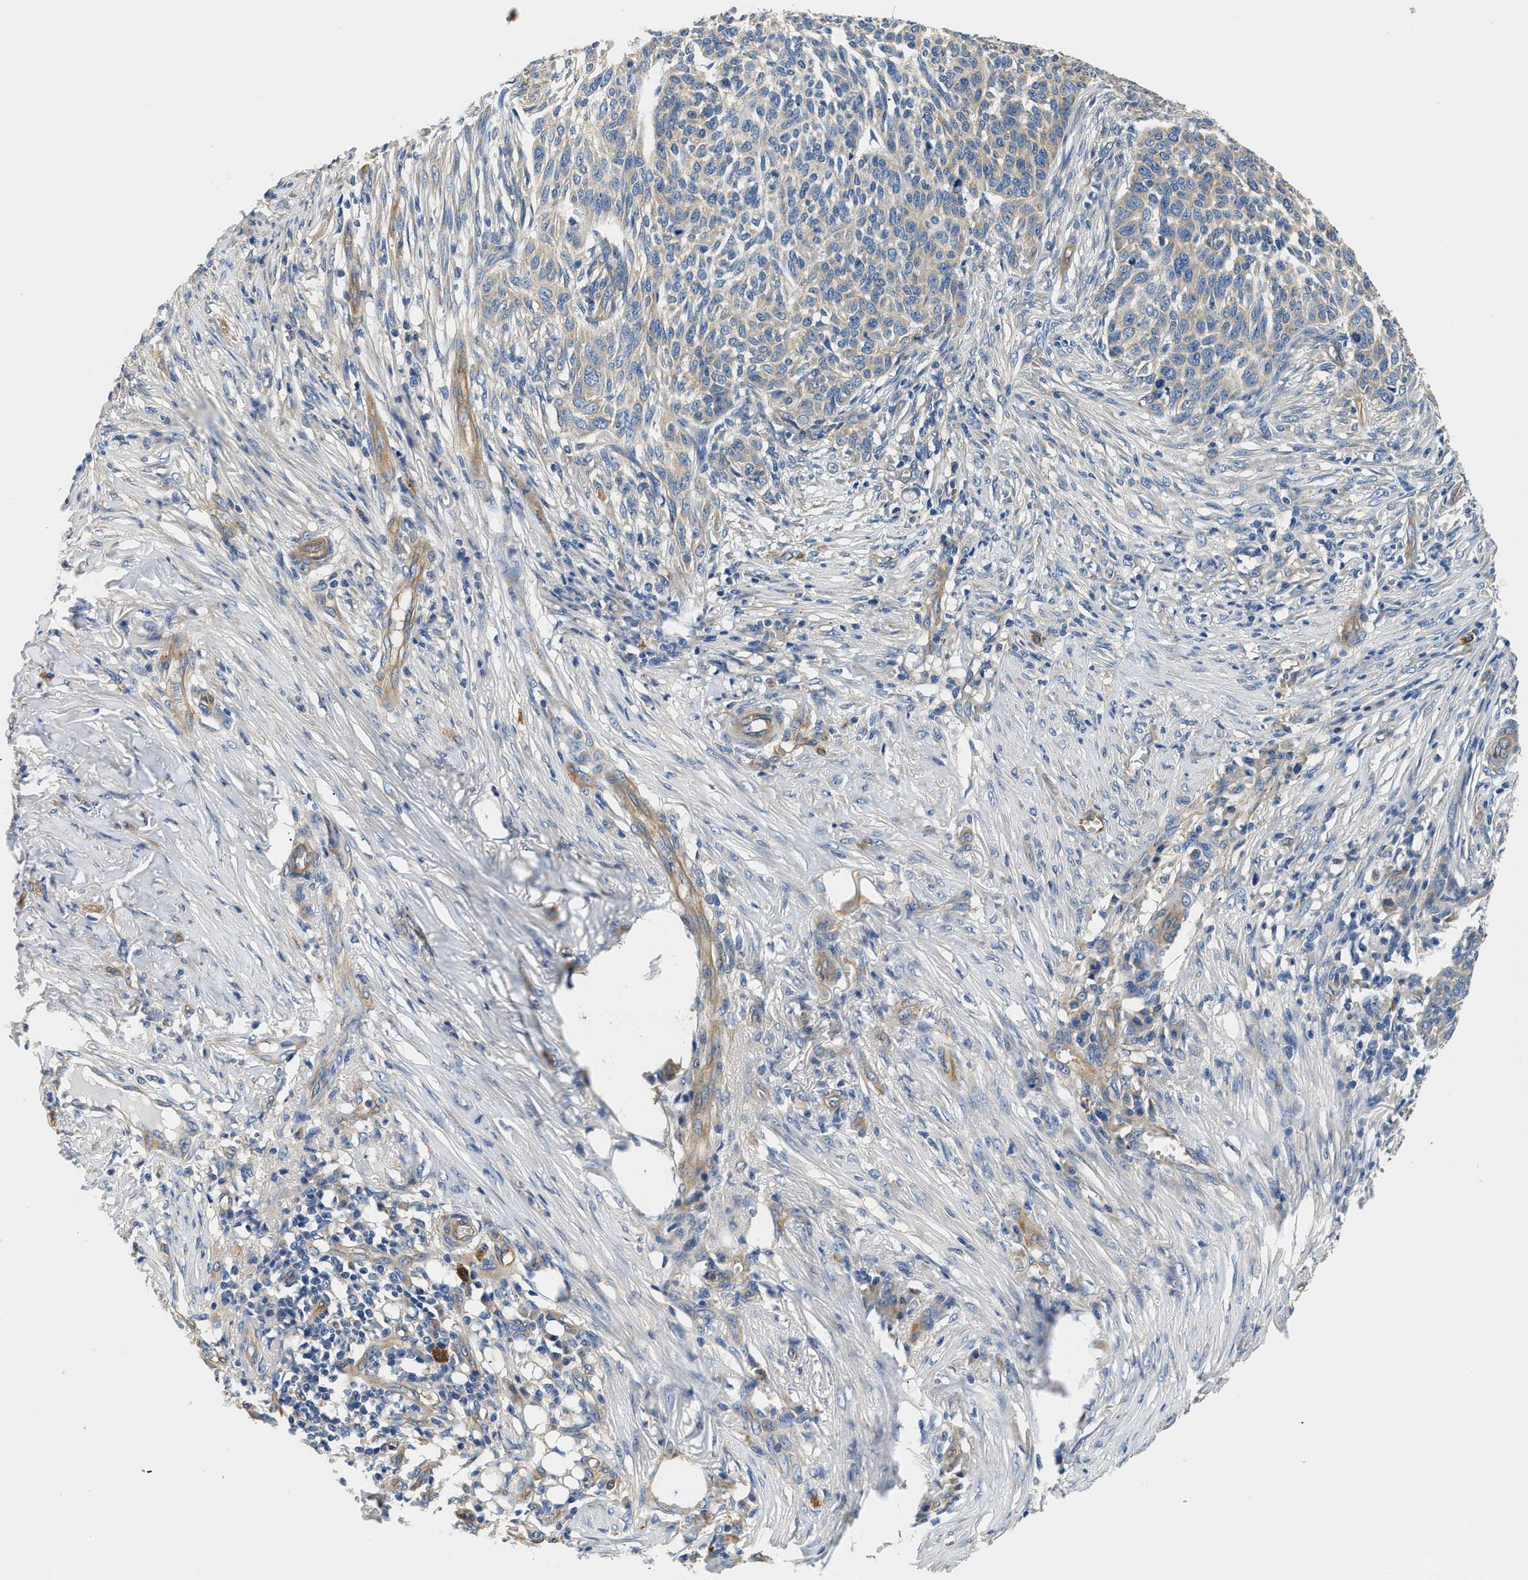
{"staining": {"intensity": "weak", "quantity": "<25%", "location": "cytoplasmic/membranous"}, "tissue": "skin cancer", "cell_type": "Tumor cells", "image_type": "cancer", "snomed": [{"axis": "morphology", "description": "Basal cell carcinoma"}, {"axis": "topography", "description": "Skin"}], "caption": "Immunohistochemistry micrograph of human skin cancer (basal cell carcinoma) stained for a protein (brown), which exhibits no expression in tumor cells.", "gene": "CSDE1", "patient": {"sex": "male", "age": 85}}